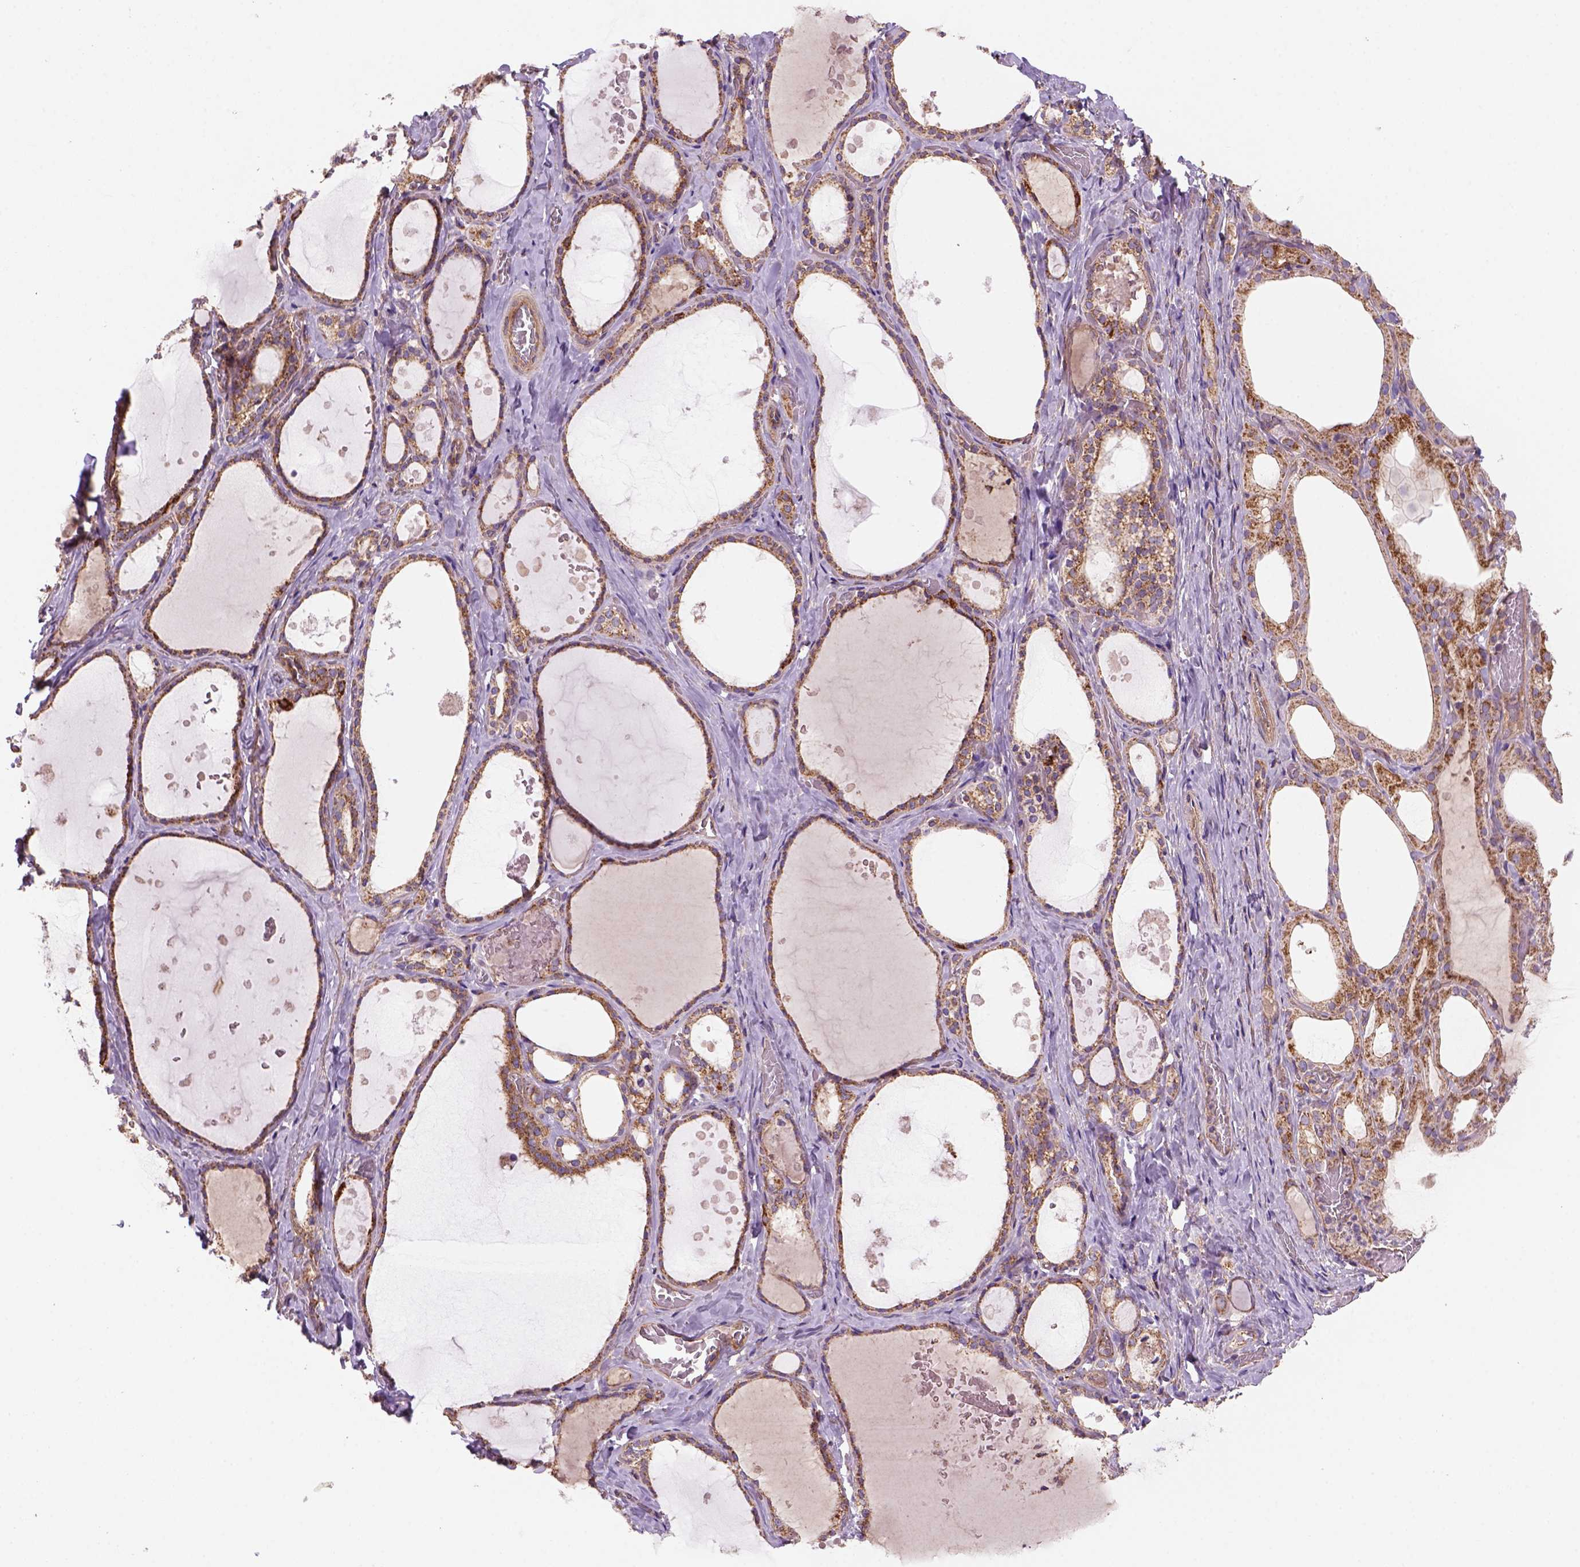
{"staining": {"intensity": "moderate", "quantity": ">75%", "location": "cytoplasmic/membranous"}, "tissue": "thyroid gland", "cell_type": "Glandular cells", "image_type": "normal", "snomed": [{"axis": "morphology", "description": "Normal tissue, NOS"}, {"axis": "topography", "description": "Thyroid gland"}], "caption": "This is an image of immunohistochemistry staining of benign thyroid gland, which shows moderate positivity in the cytoplasmic/membranous of glandular cells.", "gene": "WARS2", "patient": {"sex": "female", "age": 56}}